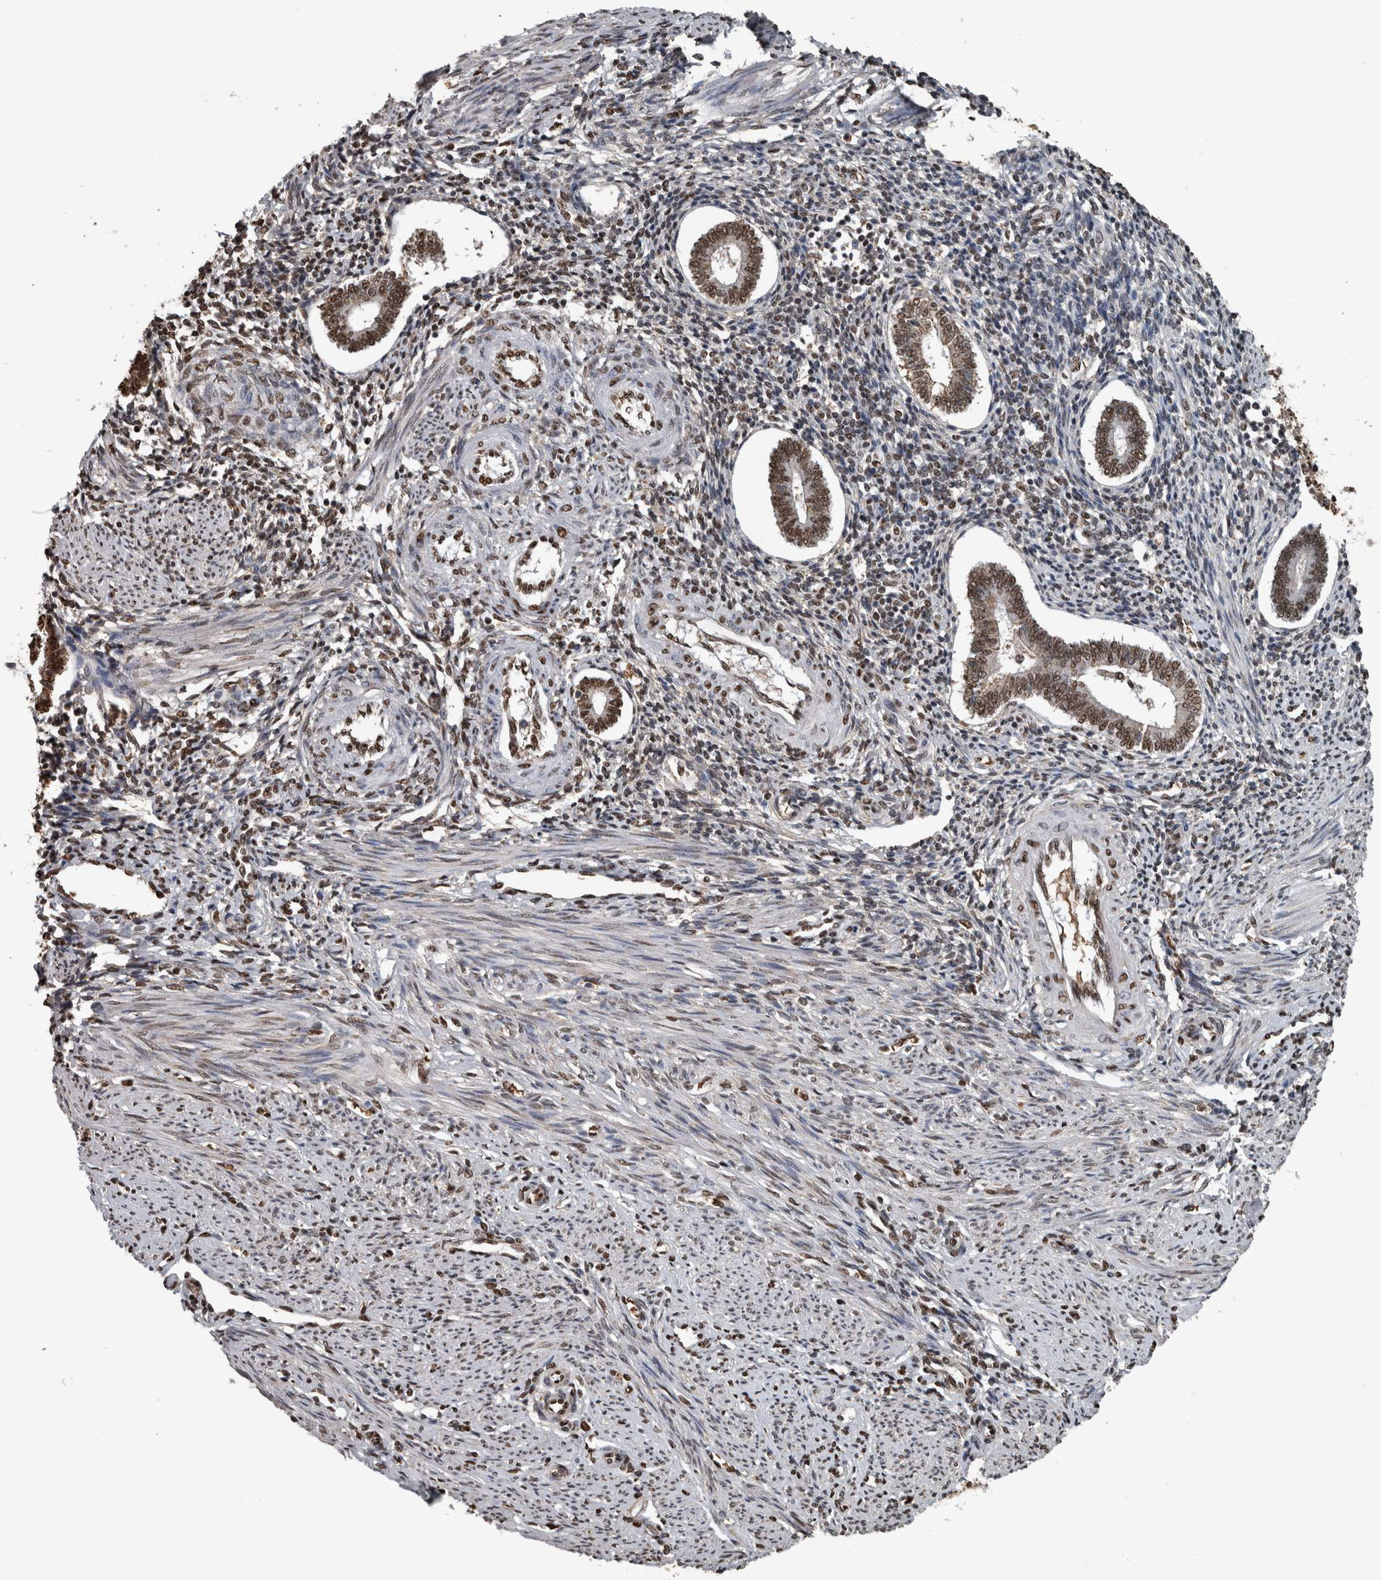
{"staining": {"intensity": "moderate", "quantity": ">75%", "location": "nuclear"}, "tissue": "endometrium", "cell_type": "Cells in endometrial stroma", "image_type": "normal", "snomed": [{"axis": "morphology", "description": "Normal tissue, NOS"}, {"axis": "topography", "description": "Endometrium"}], "caption": "Brown immunohistochemical staining in unremarkable endometrium reveals moderate nuclear staining in about >75% of cells in endometrial stroma. The staining was performed using DAB (3,3'-diaminobenzidine), with brown indicating positive protein expression. Nuclei are stained blue with hematoxylin.", "gene": "TGS1", "patient": {"sex": "female", "age": 42}}